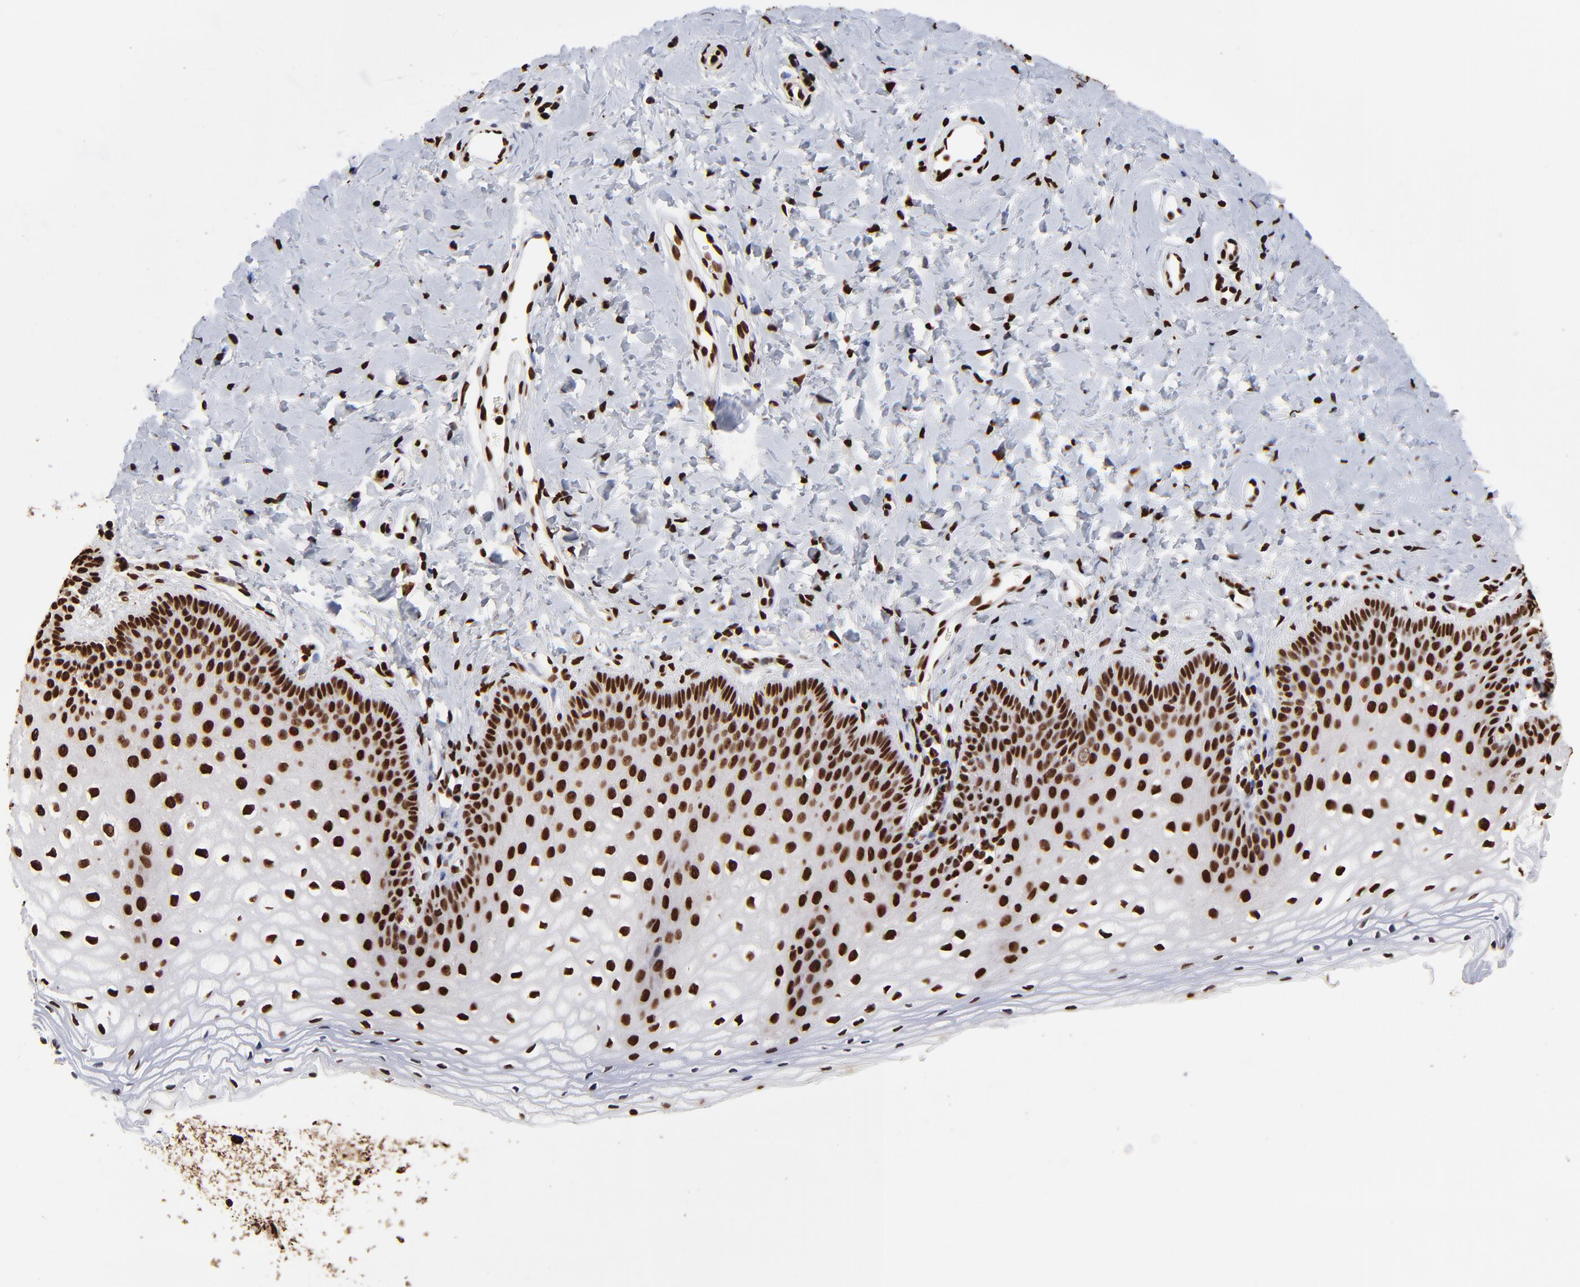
{"staining": {"intensity": "strong", "quantity": ">75%", "location": "nuclear"}, "tissue": "vagina", "cell_type": "Squamous epithelial cells", "image_type": "normal", "snomed": [{"axis": "morphology", "description": "Normal tissue, NOS"}, {"axis": "topography", "description": "Vagina"}], "caption": "The photomicrograph displays staining of unremarkable vagina, revealing strong nuclear protein positivity (brown color) within squamous epithelial cells.", "gene": "ZNF544", "patient": {"sex": "female", "age": 55}}